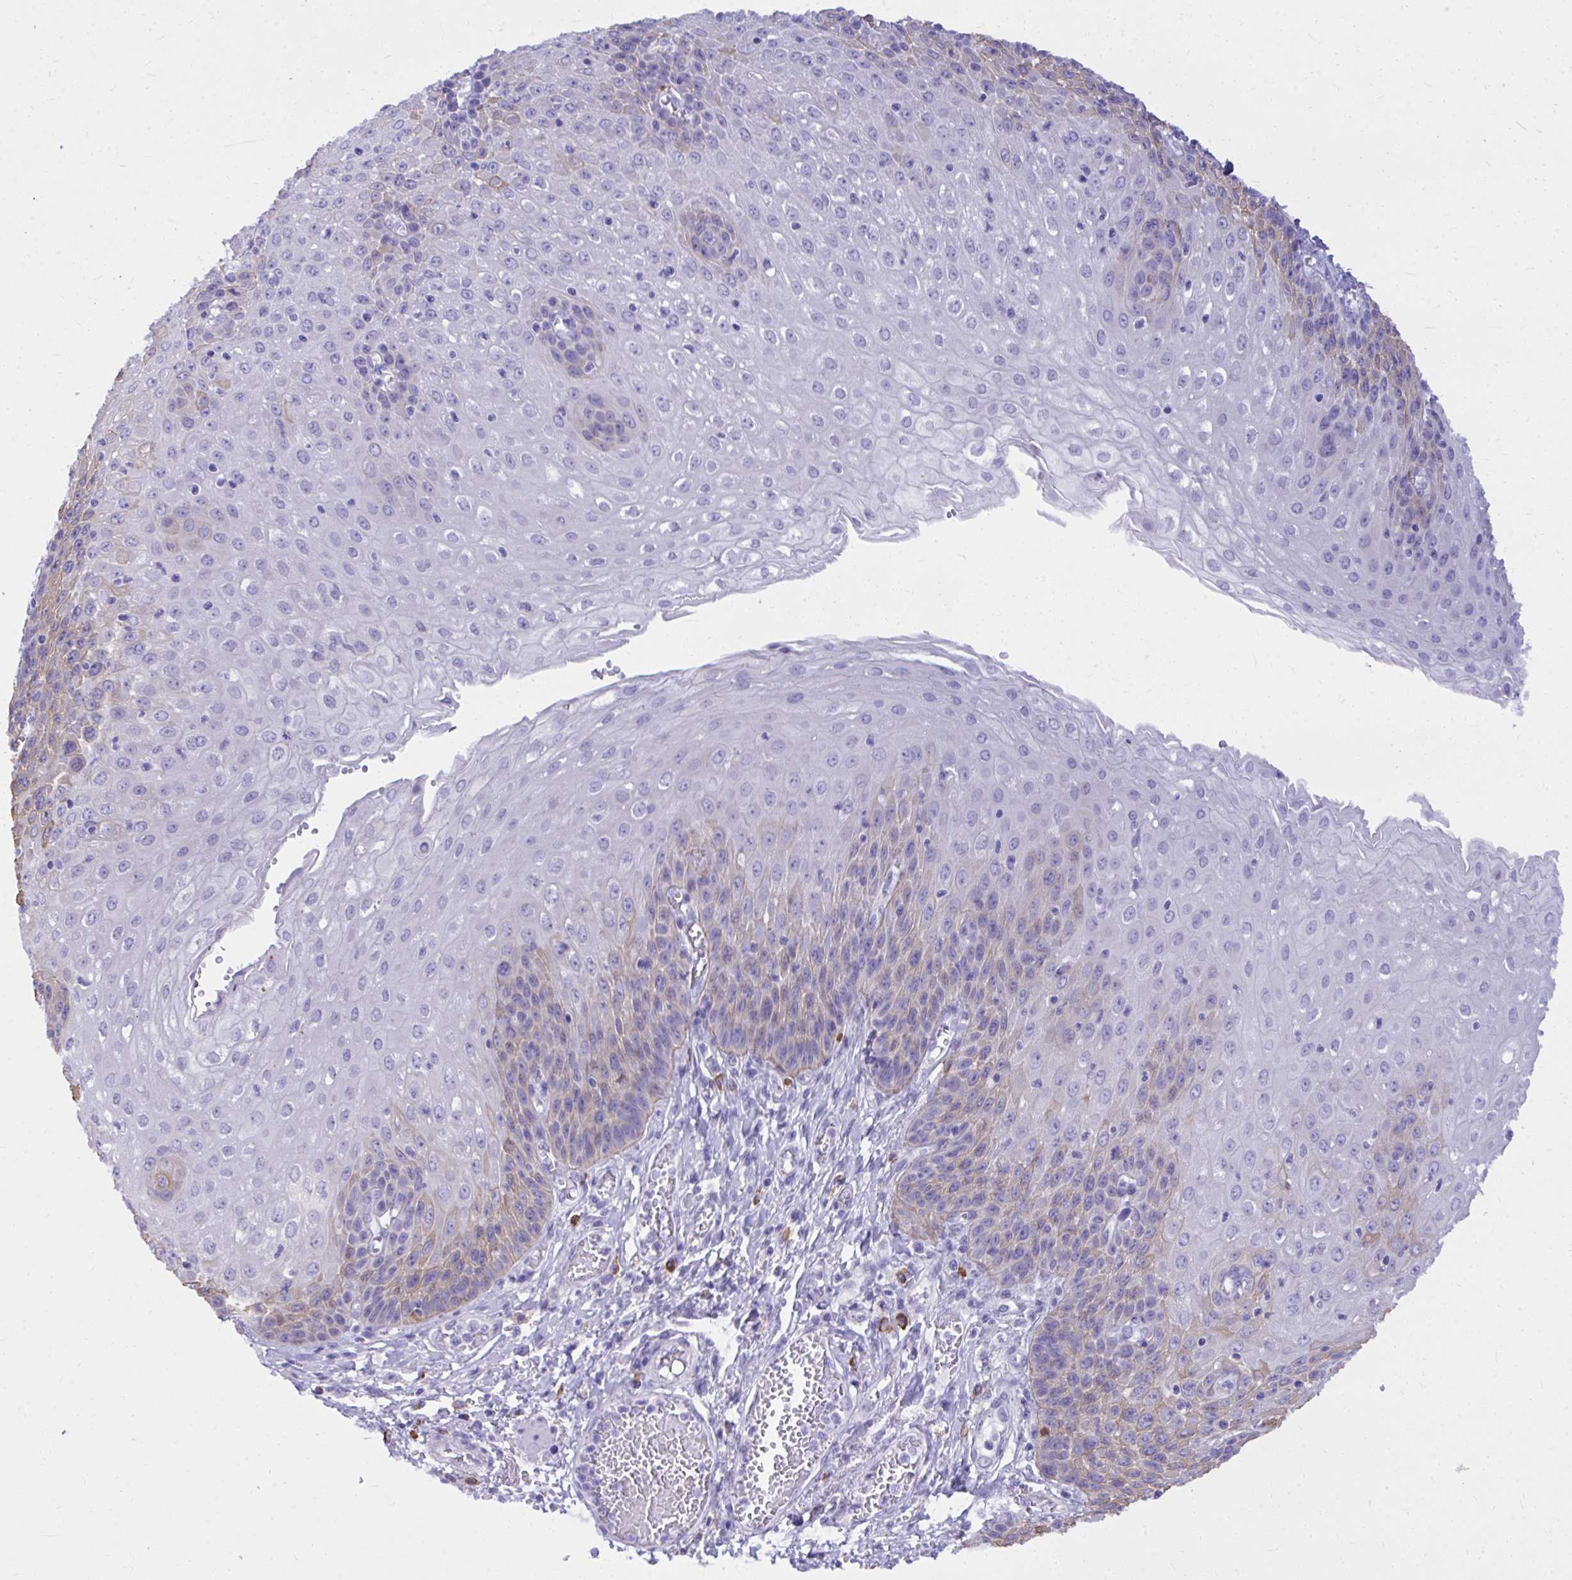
{"staining": {"intensity": "weak", "quantity": "25%-75%", "location": "cytoplasmic/membranous"}, "tissue": "esophagus", "cell_type": "Squamous epithelial cells", "image_type": "normal", "snomed": [{"axis": "morphology", "description": "Normal tissue, NOS"}, {"axis": "morphology", "description": "Adenocarcinoma, NOS"}, {"axis": "topography", "description": "Esophagus"}], "caption": "Immunohistochemistry of benign human esophagus reveals low levels of weak cytoplasmic/membranous staining in approximately 25%-75% of squamous epithelial cells. (Stains: DAB in brown, nuclei in blue, Microscopy: brightfield microscopy at high magnification).", "gene": "PSD", "patient": {"sex": "male", "age": 81}}